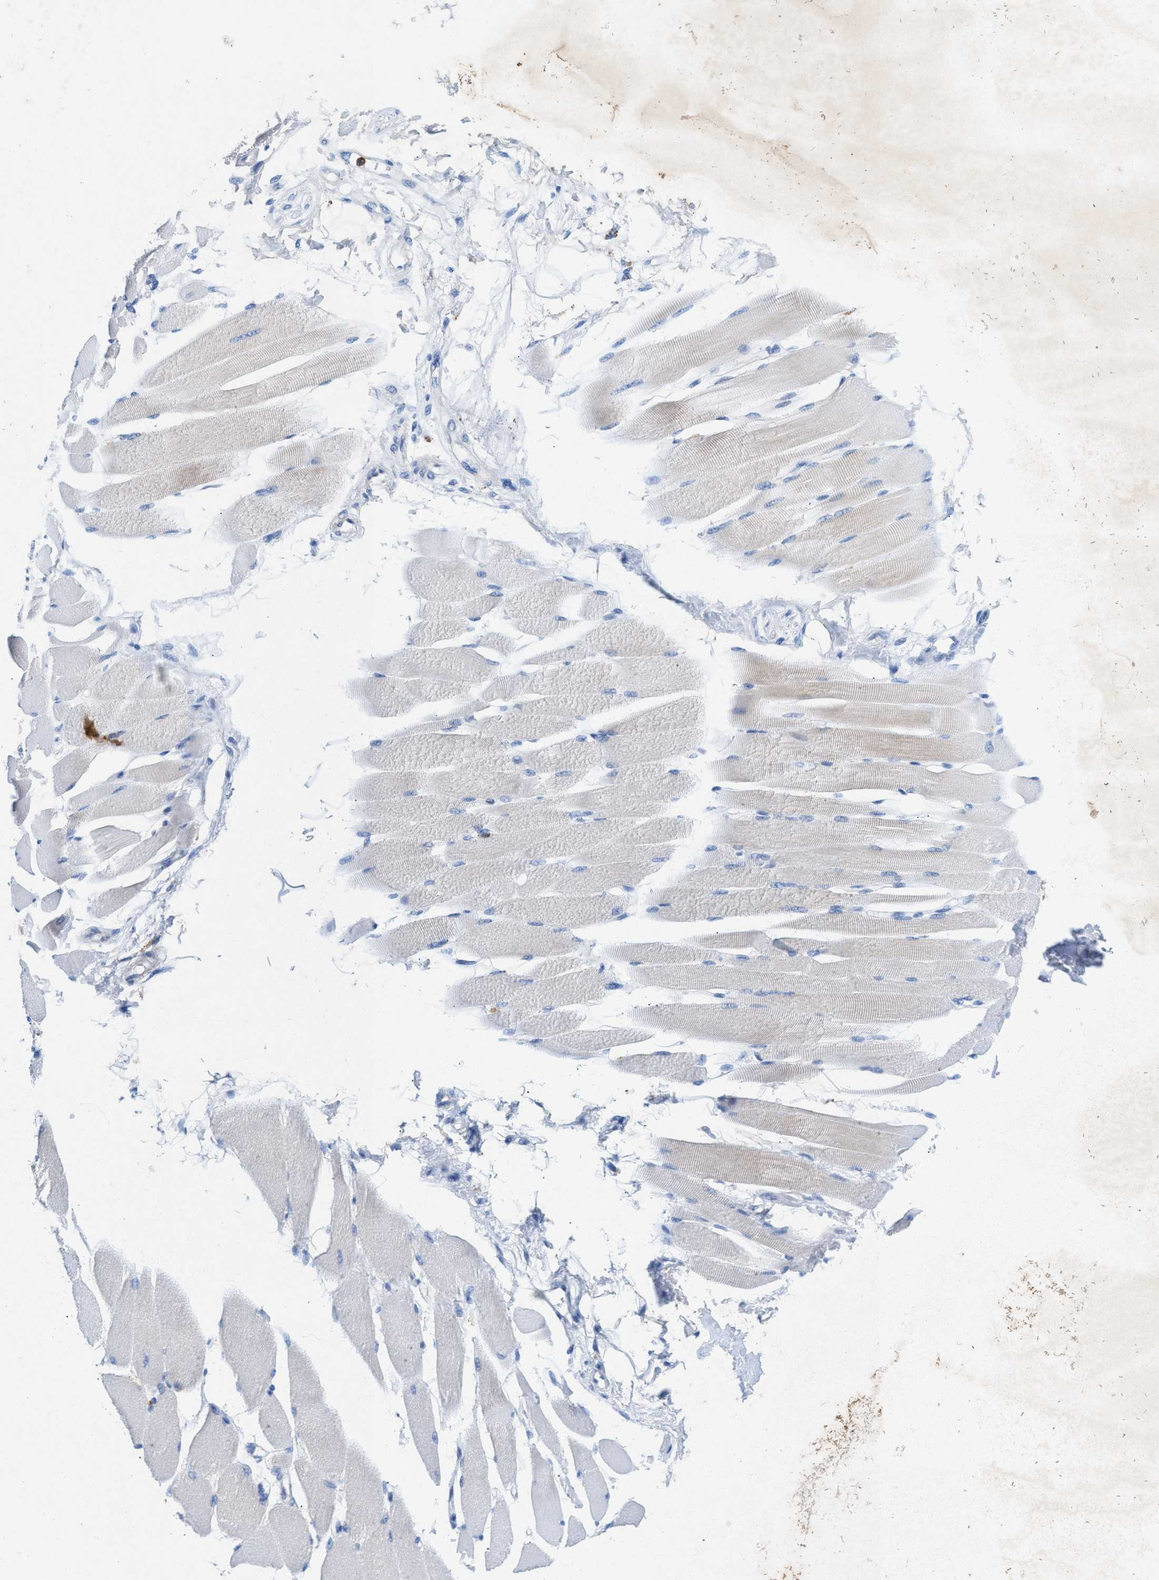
{"staining": {"intensity": "negative", "quantity": "none", "location": "none"}, "tissue": "skeletal muscle", "cell_type": "Myocytes", "image_type": "normal", "snomed": [{"axis": "morphology", "description": "Normal tissue, NOS"}, {"axis": "topography", "description": "Skeletal muscle"}, {"axis": "topography", "description": "Peripheral nerve tissue"}], "caption": "Immunohistochemical staining of benign human skeletal muscle shows no significant staining in myocytes. (Stains: DAB (3,3'-diaminobenzidine) immunohistochemistry (IHC) with hematoxylin counter stain, Microscopy: brightfield microscopy at high magnification).", "gene": "CKLF", "patient": {"sex": "female", "age": 84}}